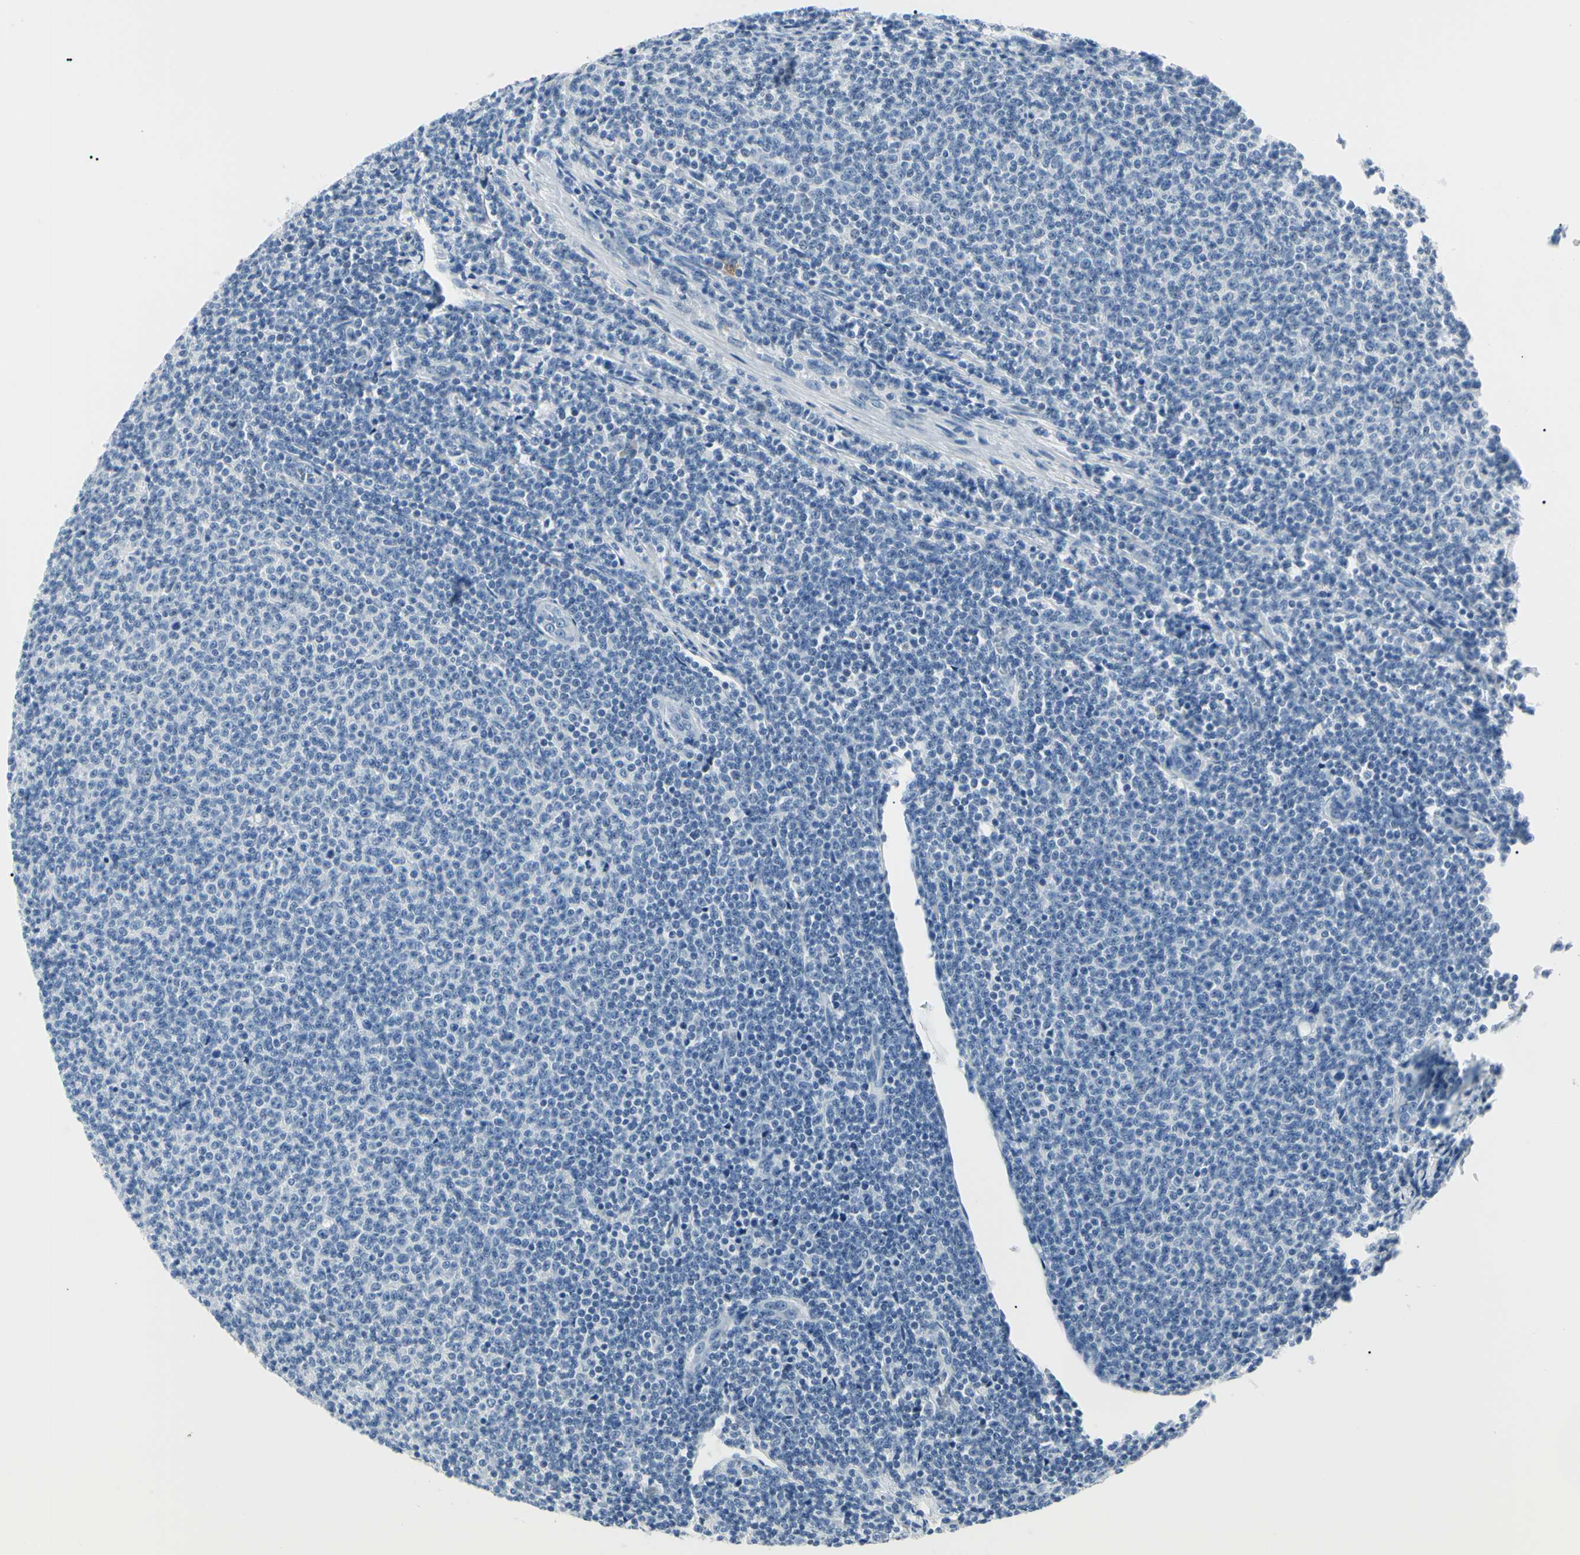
{"staining": {"intensity": "negative", "quantity": "none", "location": "none"}, "tissue": "lymphoma", "cell_type": "Tumor cells", "image_type": "cancer", "snomed": [{"axis": "morphology", "description": "Malignant lymphoma, non-Hodgkin's type, Low grade"}, {"axis": "topography", "description": "Lymph node"}], "caption": "Lymphoma stained for a protein using immunohistochemistry (IHC) demonstrates no staining tumor cells.", "gene": "CA2", "patient": {"sex": "male", "age": 66}}